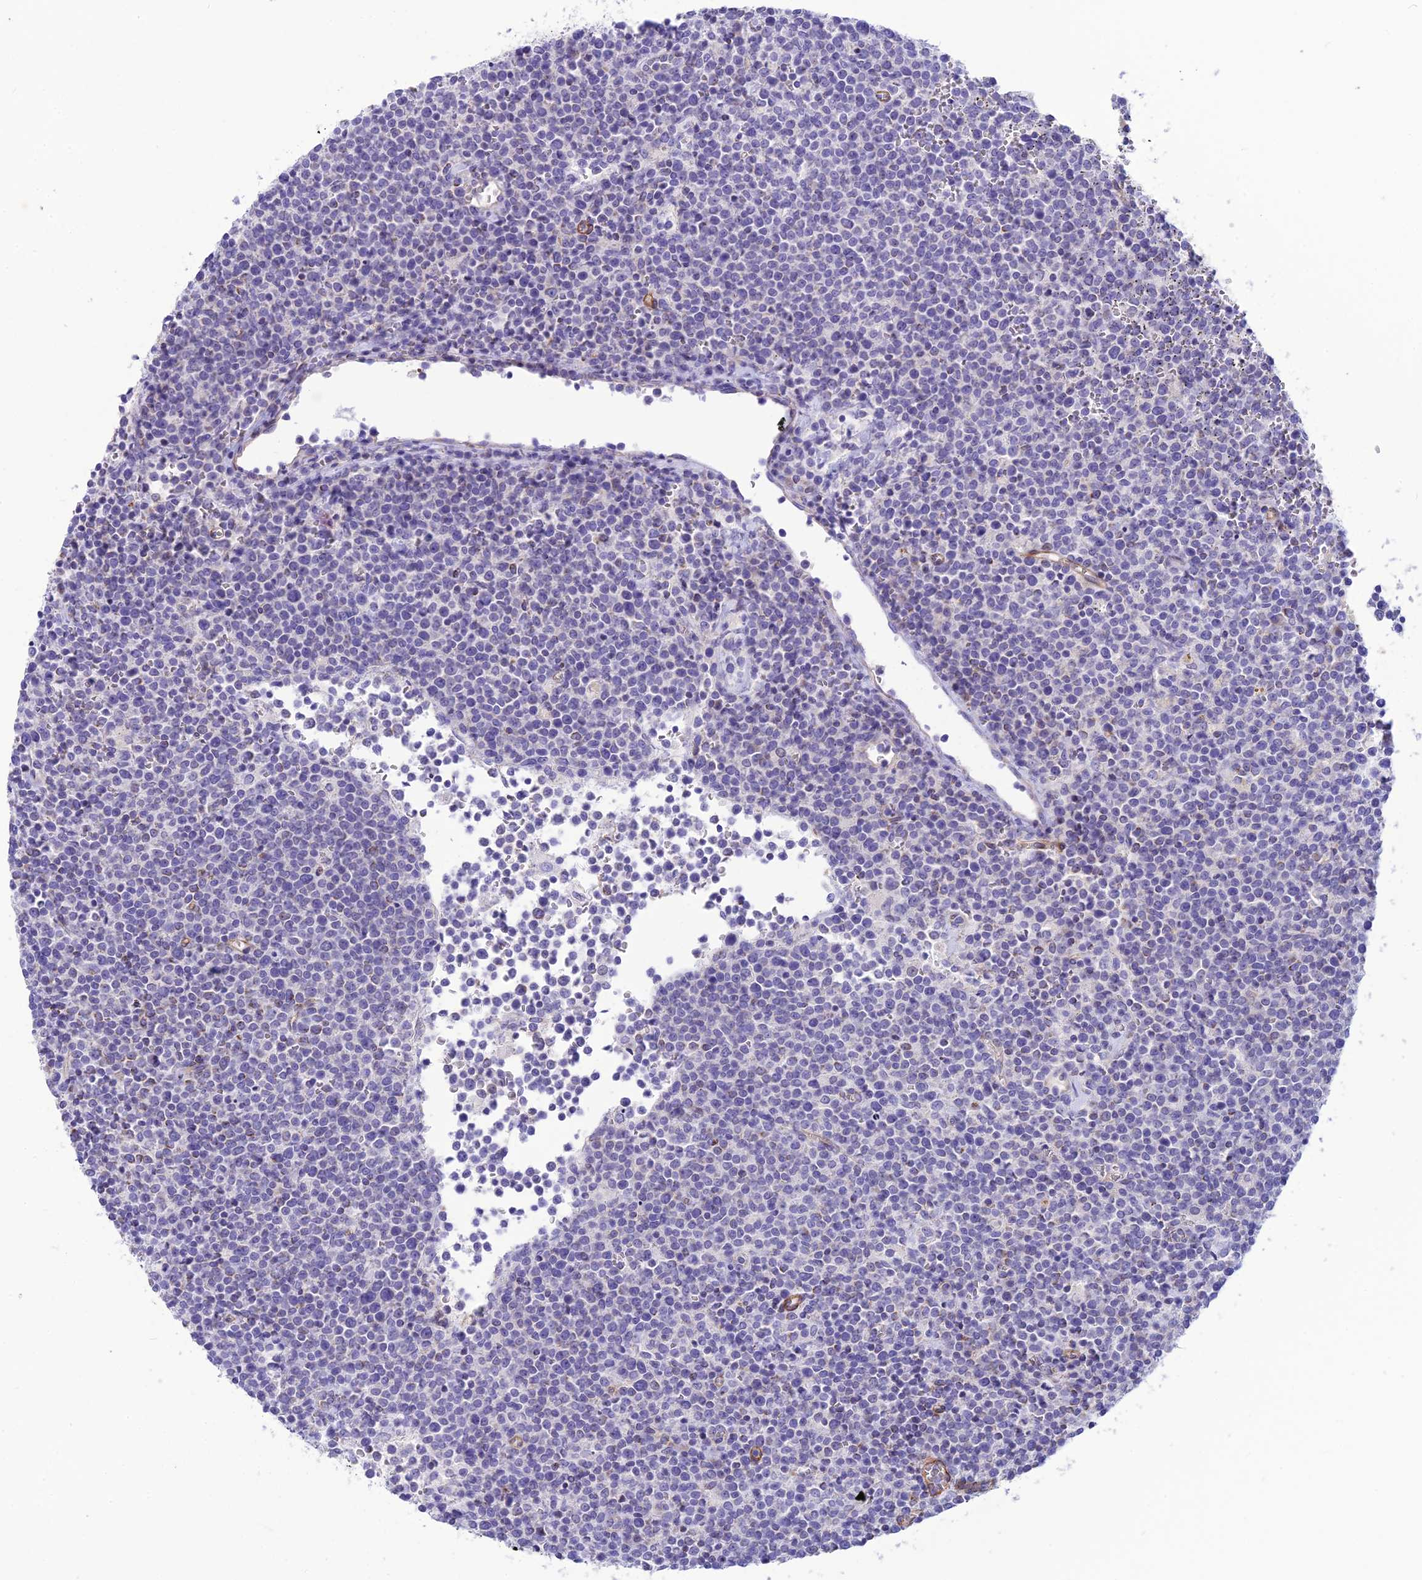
{"staining": {"intensity": "negative", "quantity": "none", "location": "none"}, "tissue": "lymphoma", "cell_type": "Tumor cells", "image_type": "cancer", "snomed": [{"axis": "morphology", "description": "Malignant lymphoma, non-Hodgkin's type, High grade"}, {"axis": "topography", "description": "Lymph node"}], "caption": "An image of human malignant lymphoma, non-Hodgkin's type (high-grade) is negative for staining in tumor cells. (Immunohistochemistry (ihc), brightfield microscopy, high magnification).", "gene": "POMGNT1", "patient": {"sex": "male", "age": 61}}